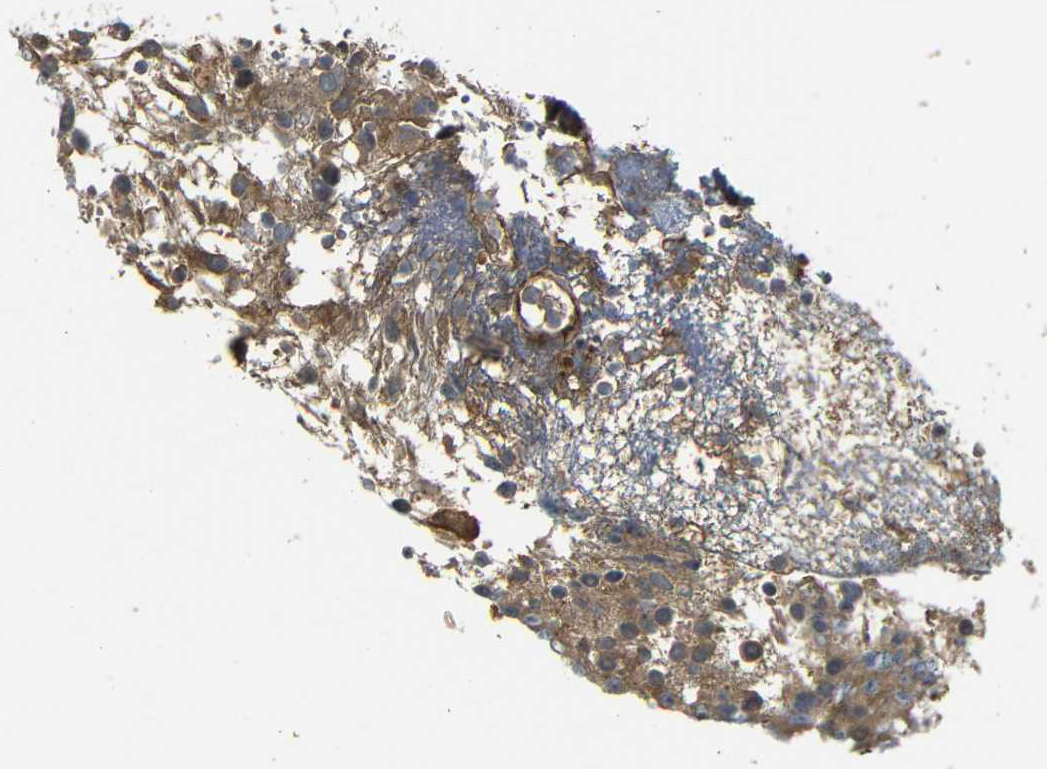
{"staining": {"intensity": "negative", "quantity": "none", "location": "none"}, "tissue": "glioma", "cell_type": "Tumor cells", "image_type": "cancer", "snomed": [{"axis": "morphology", "description": "Glioma, malignant, High grade"}, {"axis": "topography", "description": "Brain"}], "caption": "A high-resolution photomicrograph shows immunohistochemistry staining of glioma, which demonstrates no significant positivity in tumor cells.", "gene": "RELL1", "patient": {"sex": "male", "age": 32}}